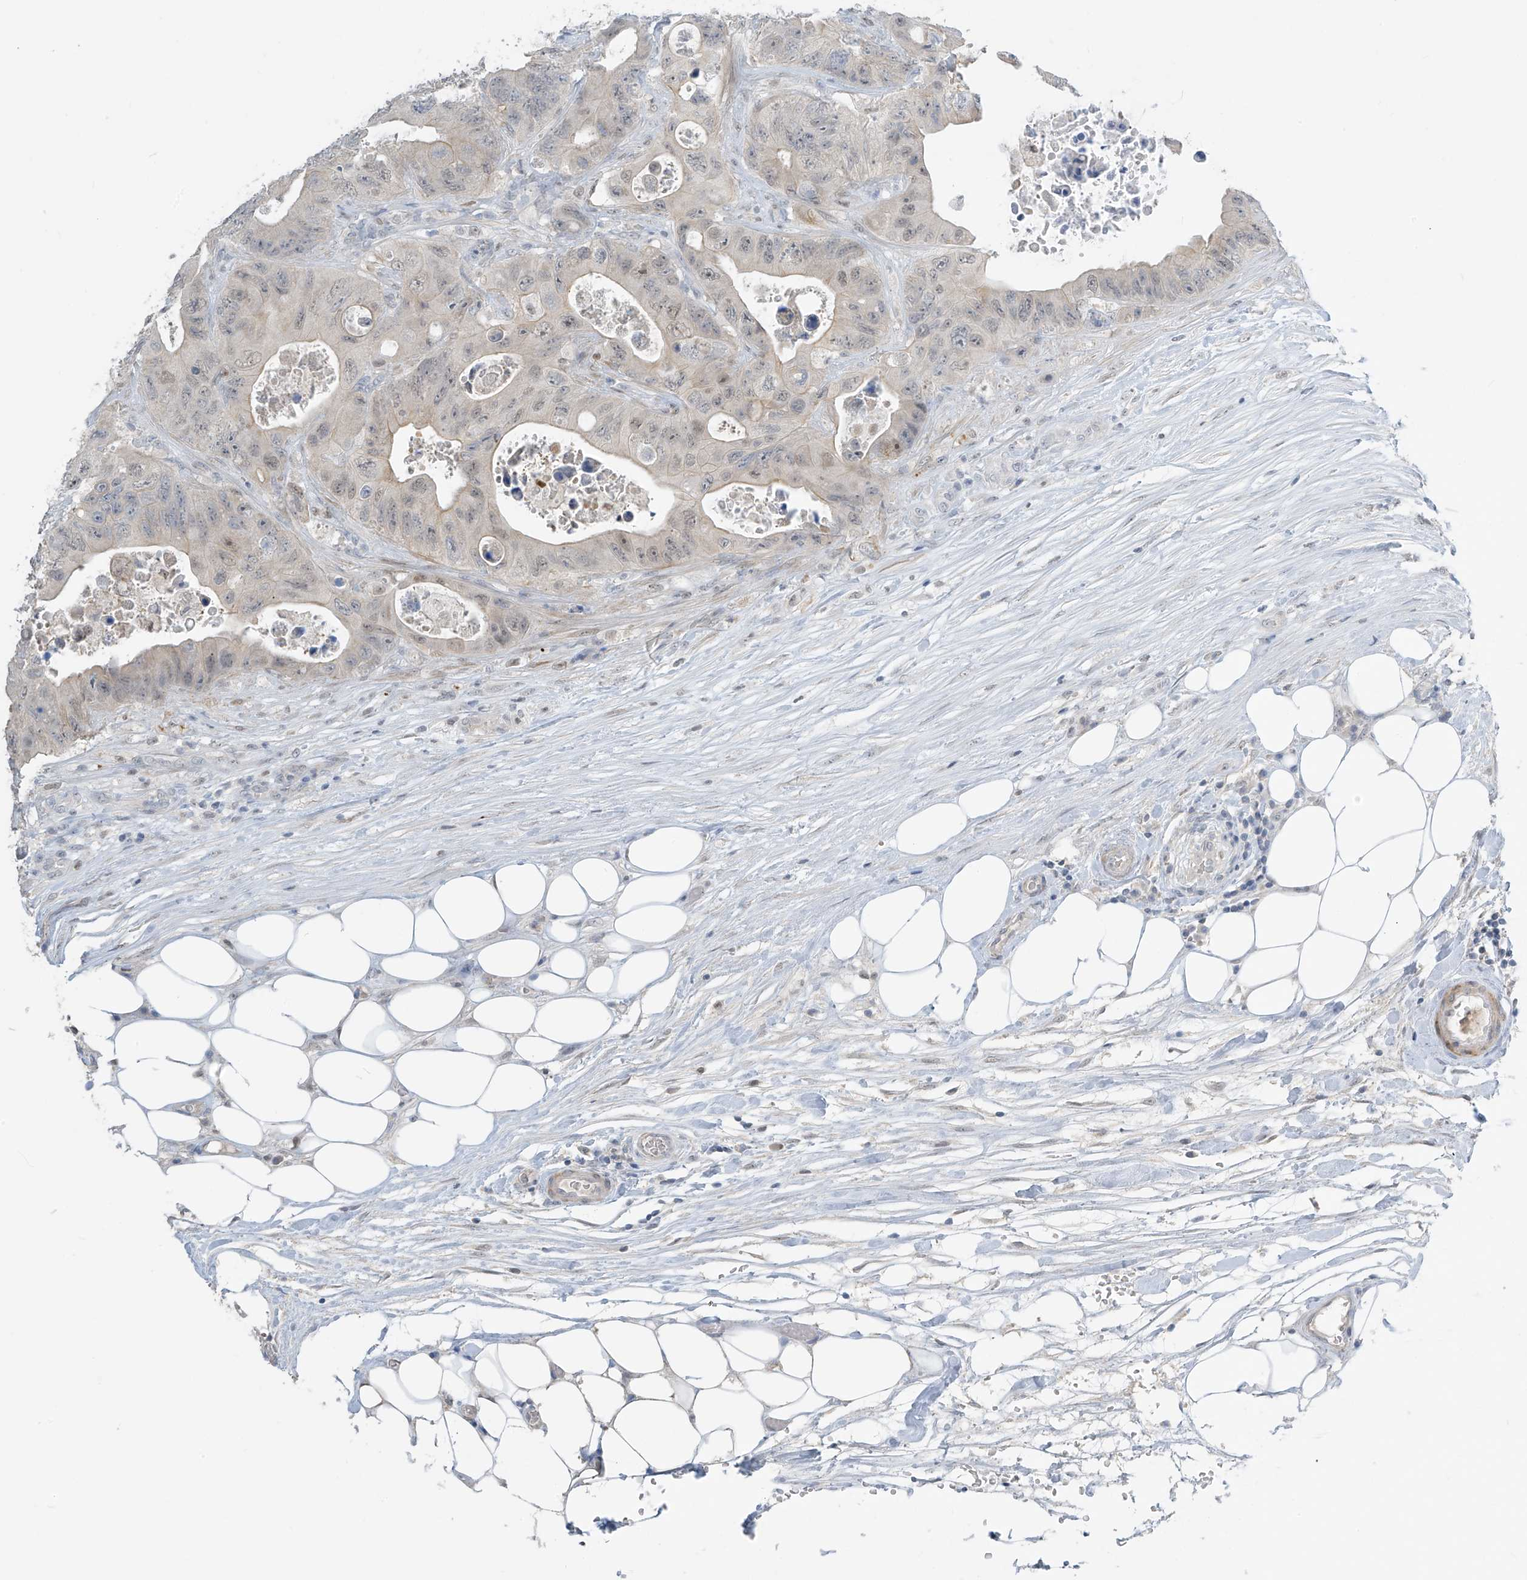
{"staining": {"intensity": "weak", "quantity": "<25%", "location": "nuclear"}, "tissue": "colorectal cancer", "cell_type": "Tumor cells", "image_type": "cancer", "snomed": [{"axis": "morphology", "description": "Adenocarcinoma, NOS"}, {"axis": "topography", "description": "Colon"}], "caption": "Micrograph shows no significant protein expression in tumor cells of colorectal cancer (adenocarcinoma).", "gene": "METAP1D", "patient": {"sex": "female", "age": 46}}